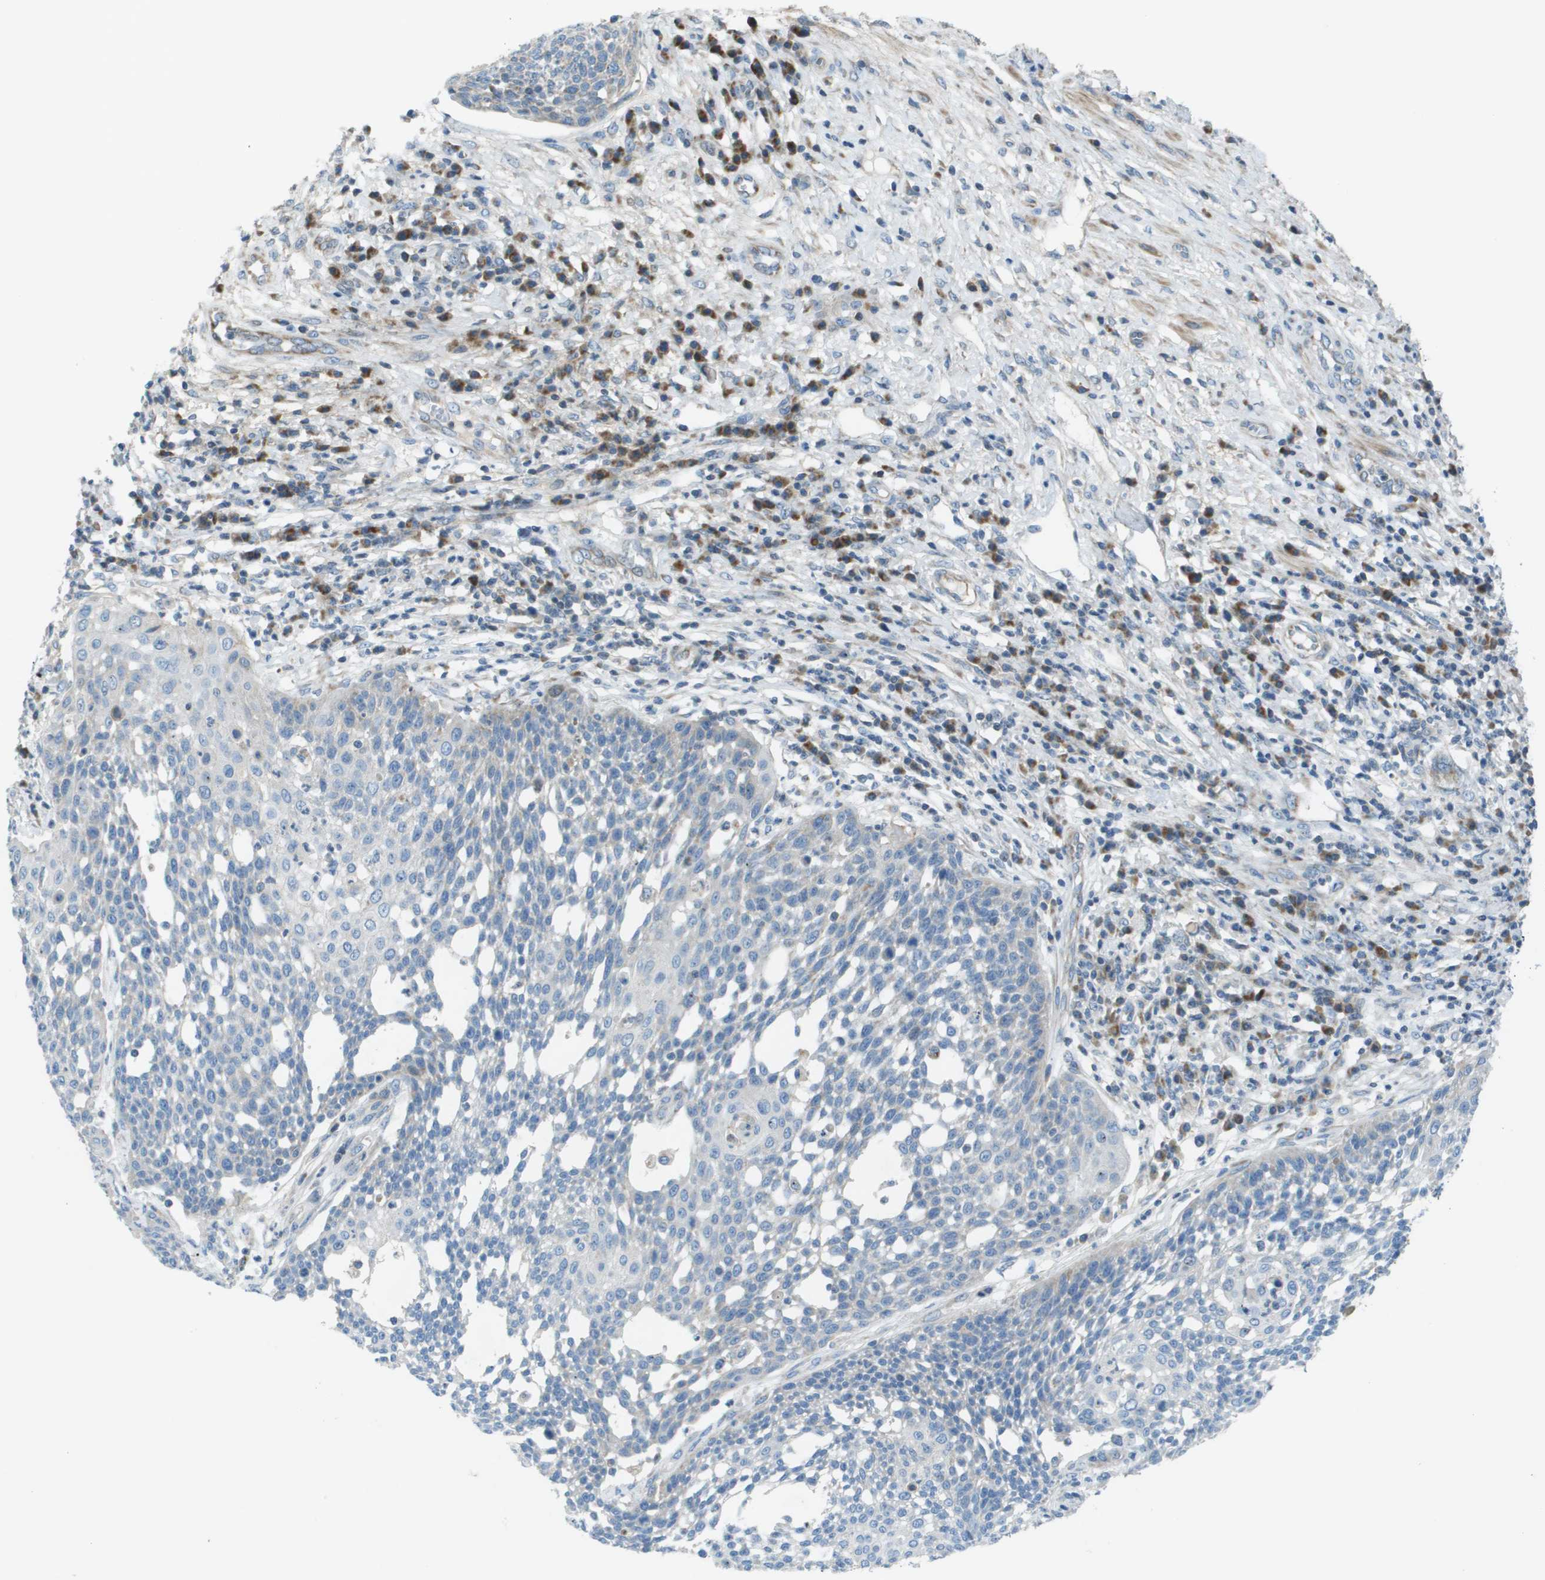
{"staining": {"intensity": "negative", "quantity": "none", "location": "none"}, "tissue": "cervical cancer", "cell_type": "Tumor cells", "image_type": "cancer", "snomed": [{"axis": "morphology", "description": "Squamous cell carcinoma, NOS"}, {"axis": "topography", "description": "Cervix"}], "caption": "This is an immunohistochemistry (IHC) histopathology image of cervical cancer. There is no positivity in tumor cells.", "gene": "GALNT6", "patient": {"sex": "female", "age": 34}}